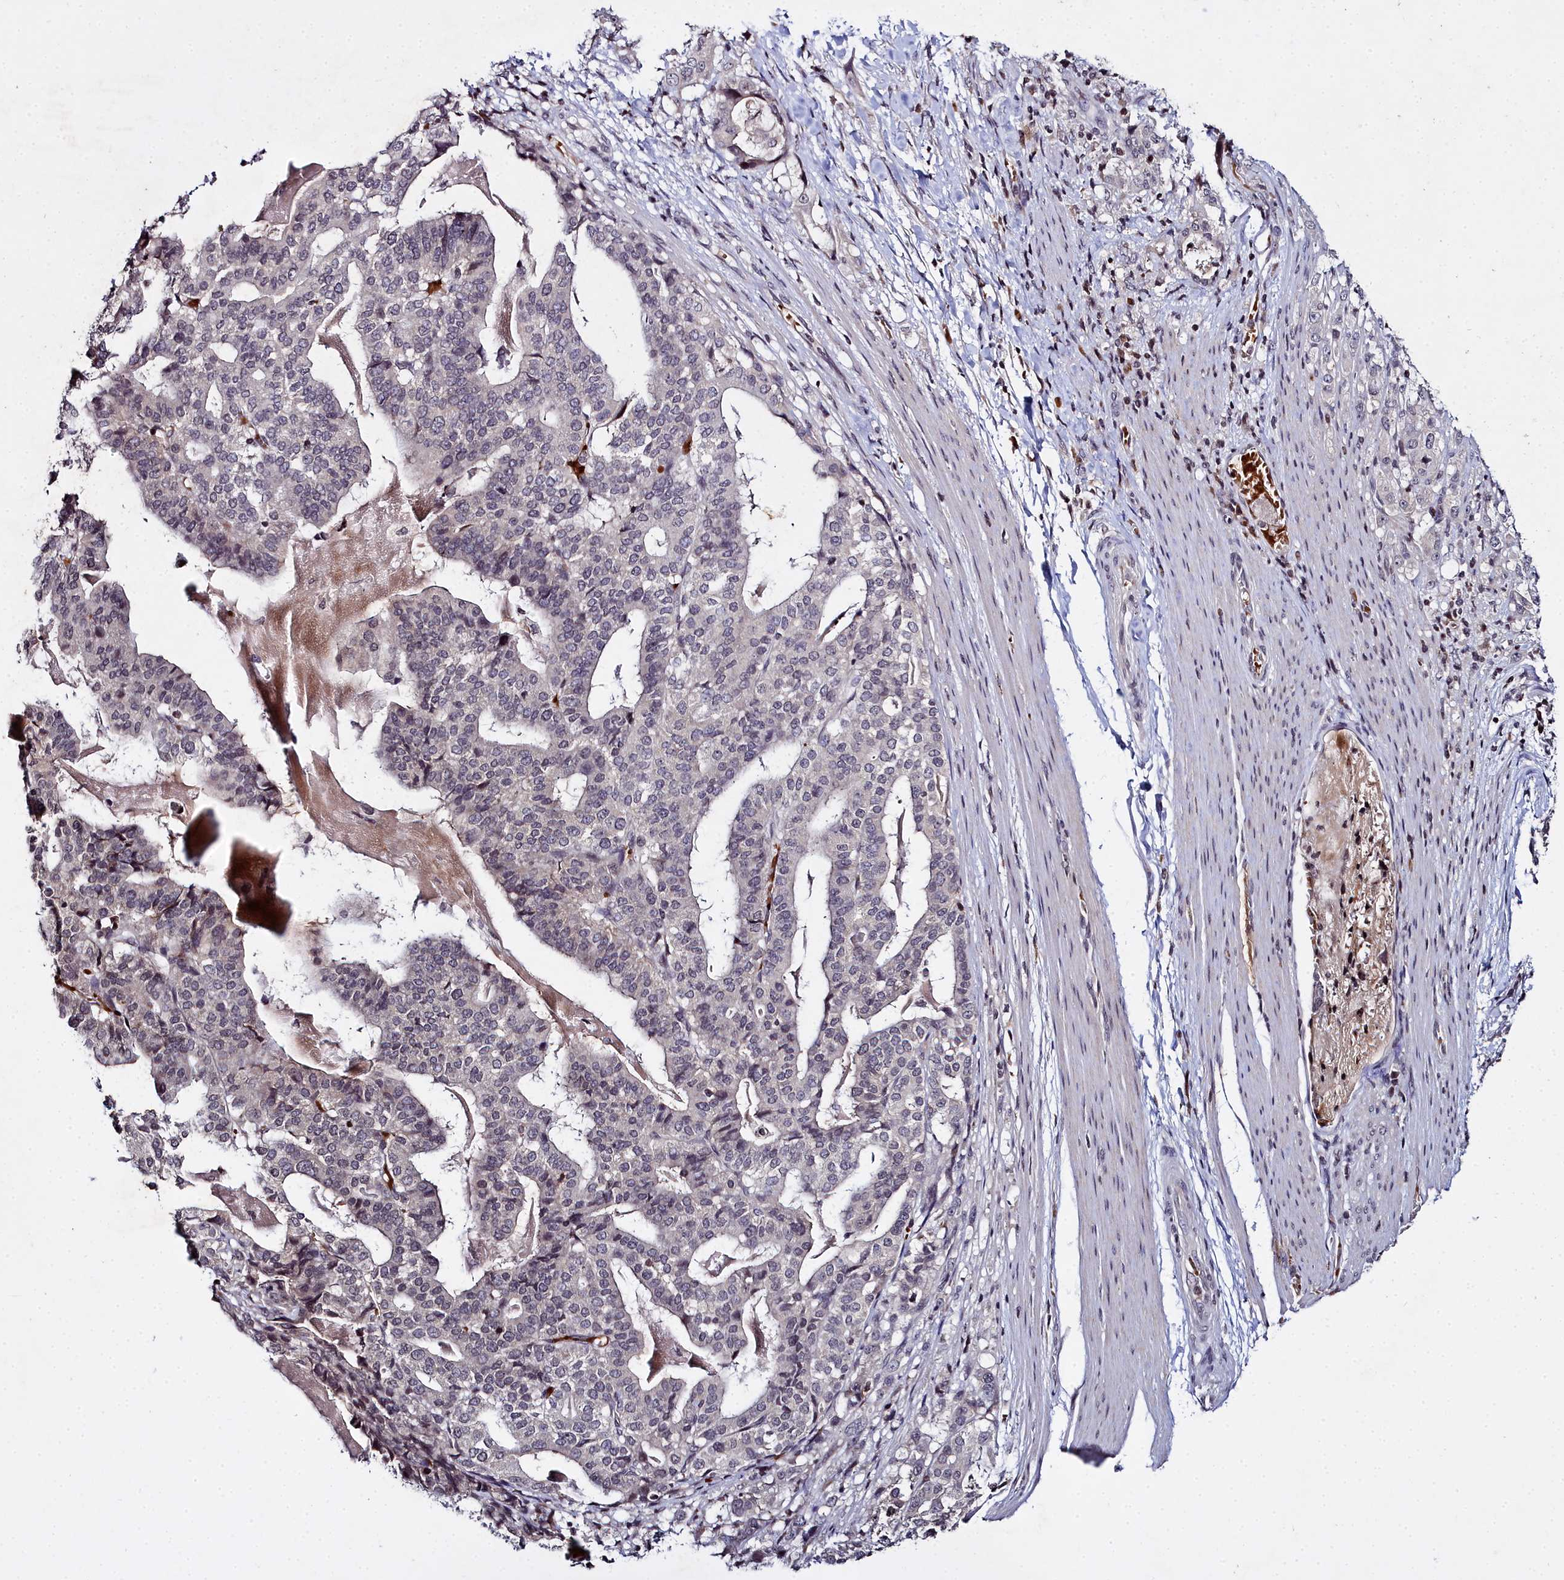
{"staining": {"intensity": "negative", "quantity": "none", "location": "none"}, "tissue": "stomach cancer", "cell_type": "Tumor cells", "image_type": "cancer", "snomed": [{"axis": "morphology", "description": "Adenocarcinoma, NOS"}, {"axis": "topography", "description": "Stomach"}], "caption": "A micrograph of stomach adenocarcinoma stained for a protein displays no brown staining in tumor cells.", "gene": "FZD4", "patient": {"sex": "male", "age": 48}}